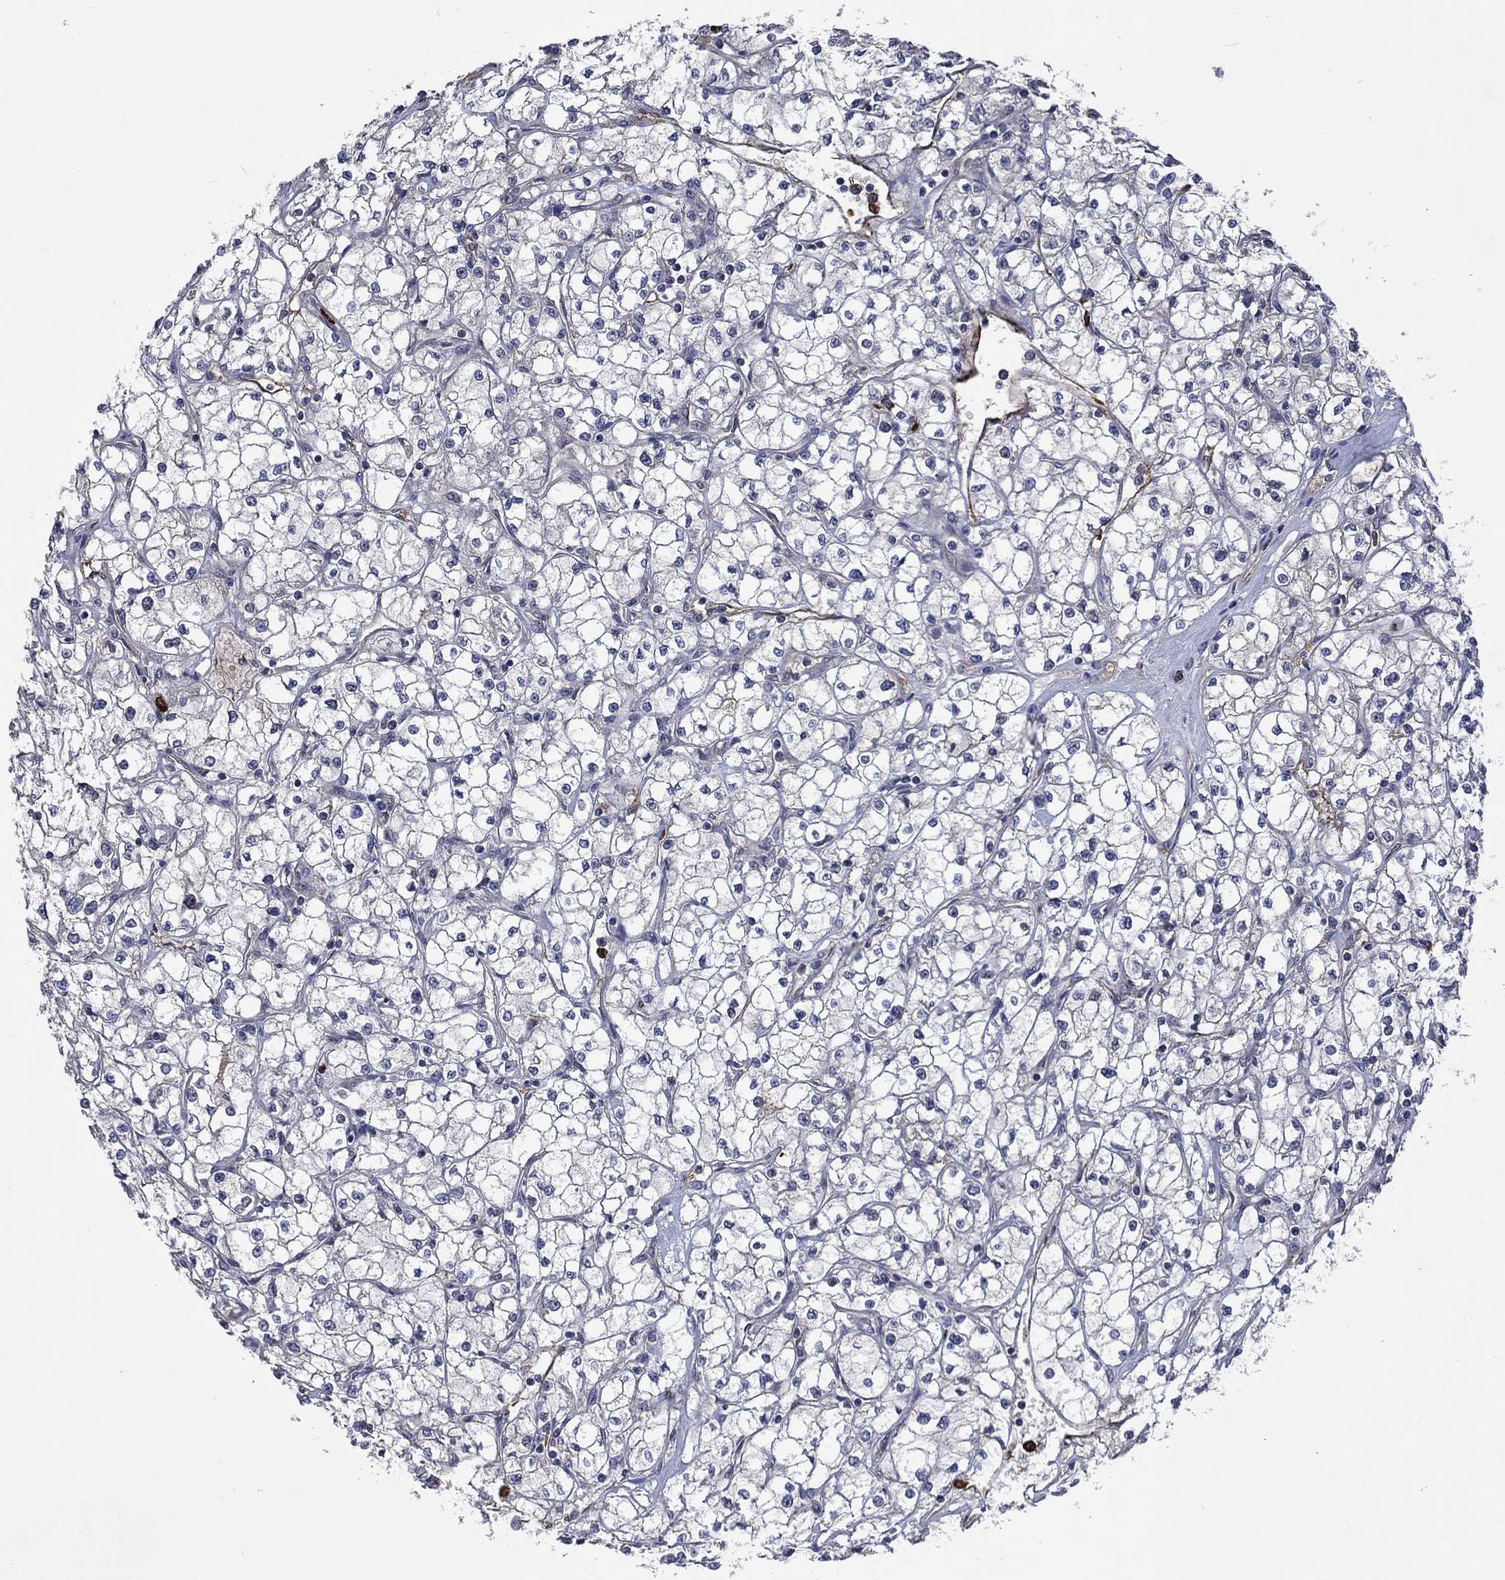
{"staining": {"intensity": "negative", "quantity": "none", "location": "none"}, "tissue": "renal cancer", "cell_type": "Tumor cells", "image_type": "cancer", "snomed": [{"axis": "morphology", "description": "Adenocarcinoma, NOS"}, {"axis": "topography", "description": "Kidney"}], "caption": "This is an immunohistochemistry (IHC) micrograph of human renal cancer (adenocarcinoma). There is no positivity in tumor cells.", "gene": "VCAN", "patient": {"sex": "male", "age": 67}}